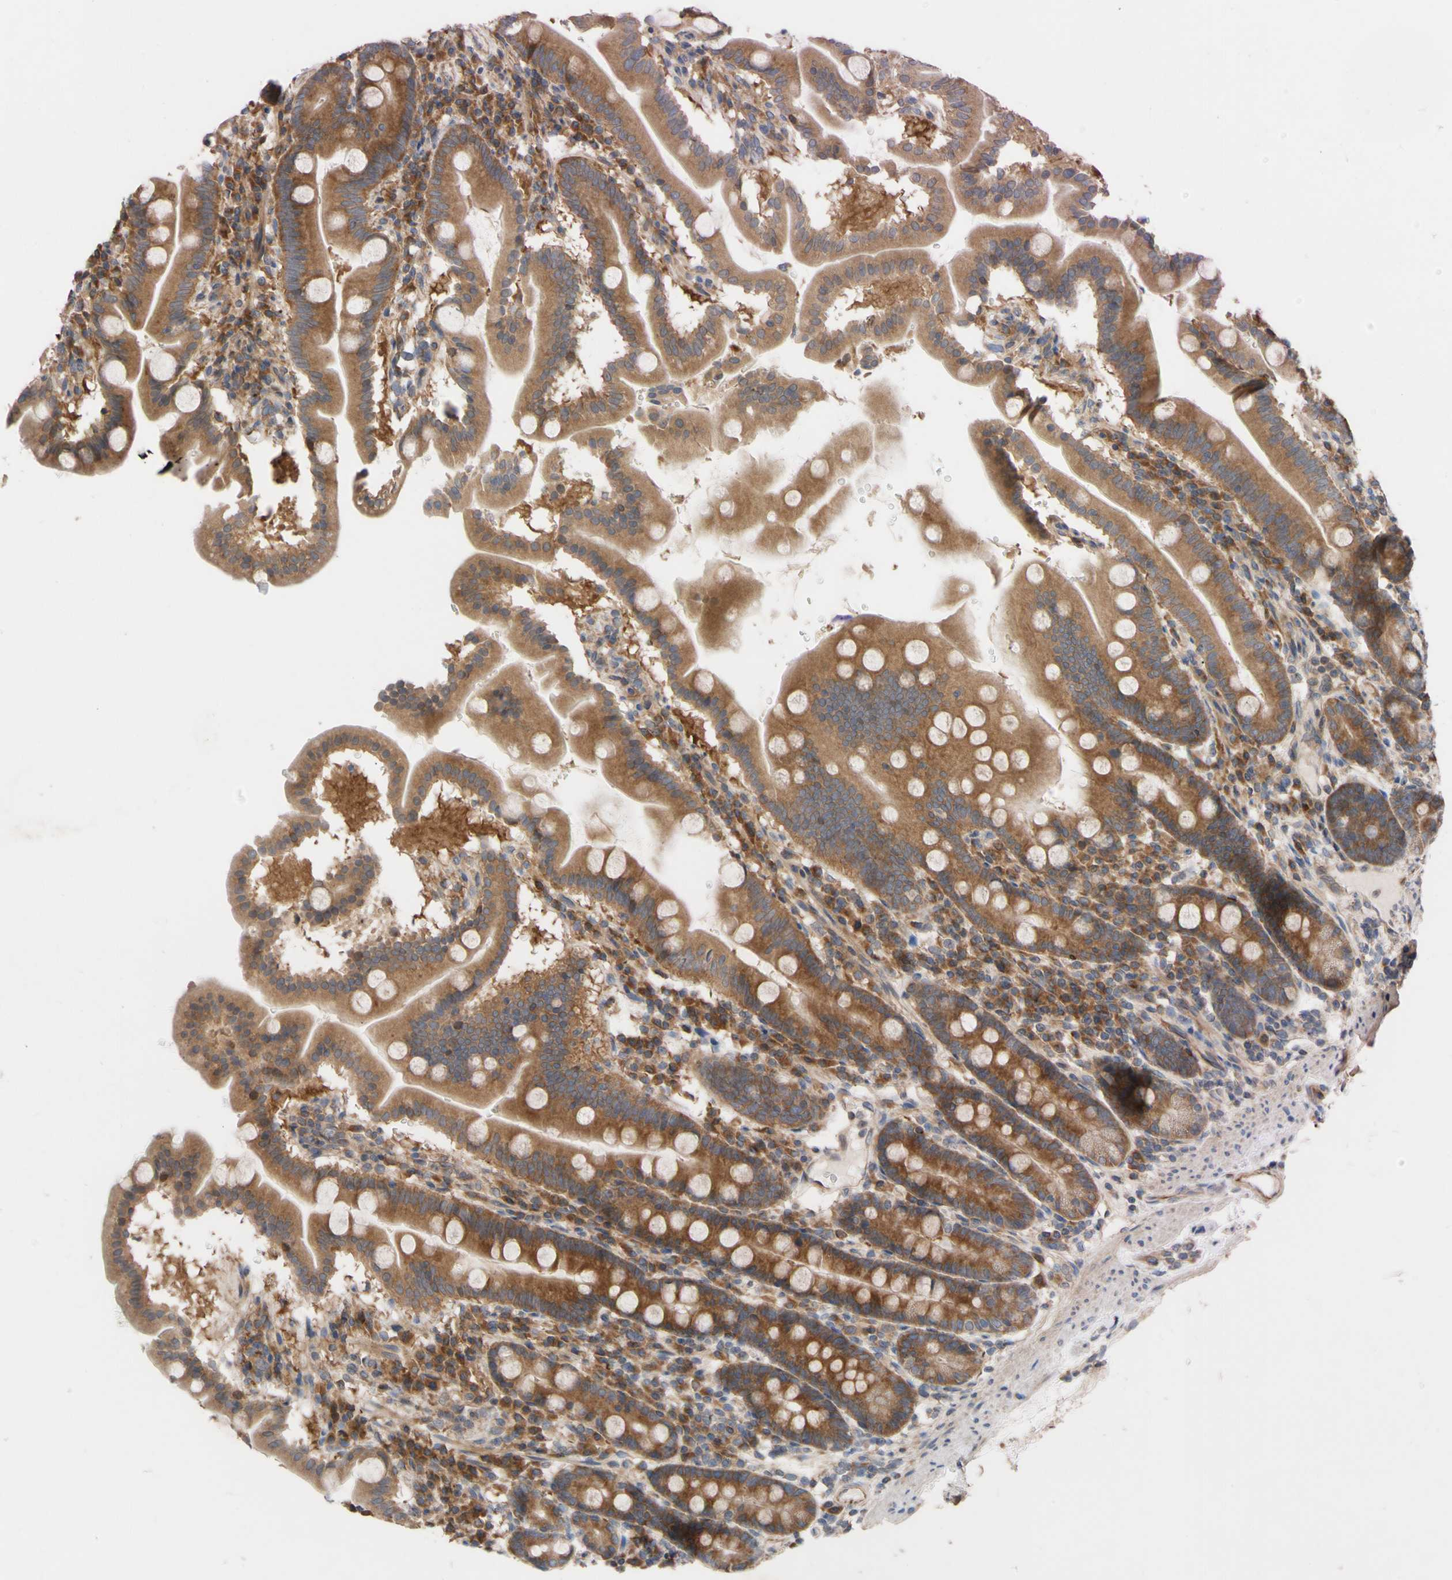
{"staining": {"intensity": "moderate", "quantity": ">75%", "location": "cytoplasmic/membranous"}, "tissue": "duodenum", "cell_type": "Glandular cells", "image_type": "normal", "snomed": [{"axis": "morphology", "description": "Normal tissue, NOS"}, {"axis": "topography", "description": "Duodenum"}], "caption": "IHC (DAB) staining of normal duodenum shows moderate cytoplasmic/membranous protein positivity in about >75% of glandular cells.", "gene": "EIF2S3", "patient": {"sex": "male", "age": 50}}